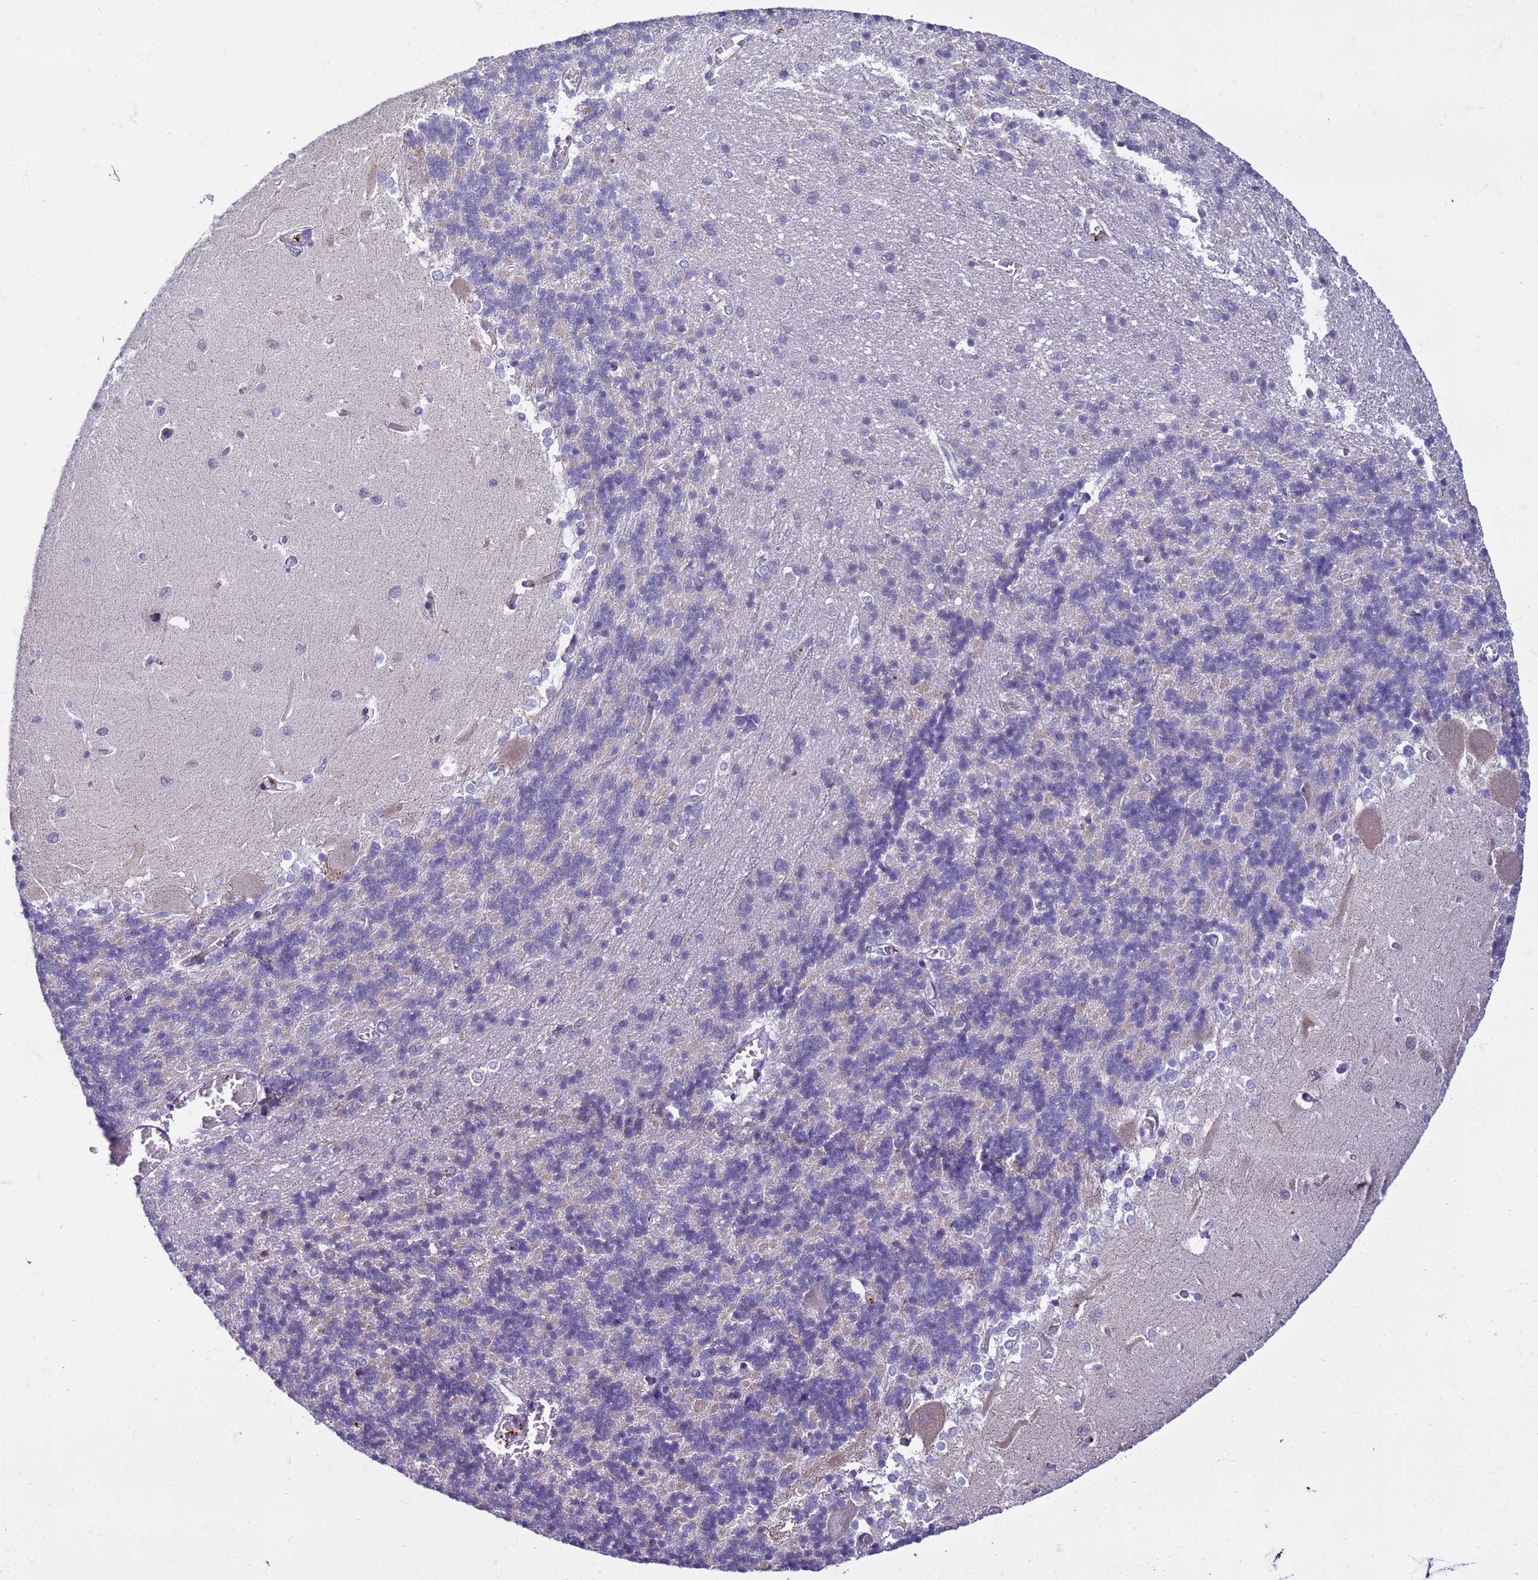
{"staining": {"intensity": "negative", "quantity": "none", "location": "none"}, "tissue": "cerebellum", "cell_type": "Cells in granular layer", "image_type": "normal", "snomed": [{"axis": "morphology", "description": "Normal tissue, NOS"}, {"axis": "topography", "description": "Cerebellum"}], "caption": "This histopathology image is of normal cerebellum stained with immunohistochemistry to label a protein in brown with the nuclei are counter-stained blue. There is no staining in cells in granular layer.", "gene": "GEN1", "patient": {"sex": "male", "age": 37}}